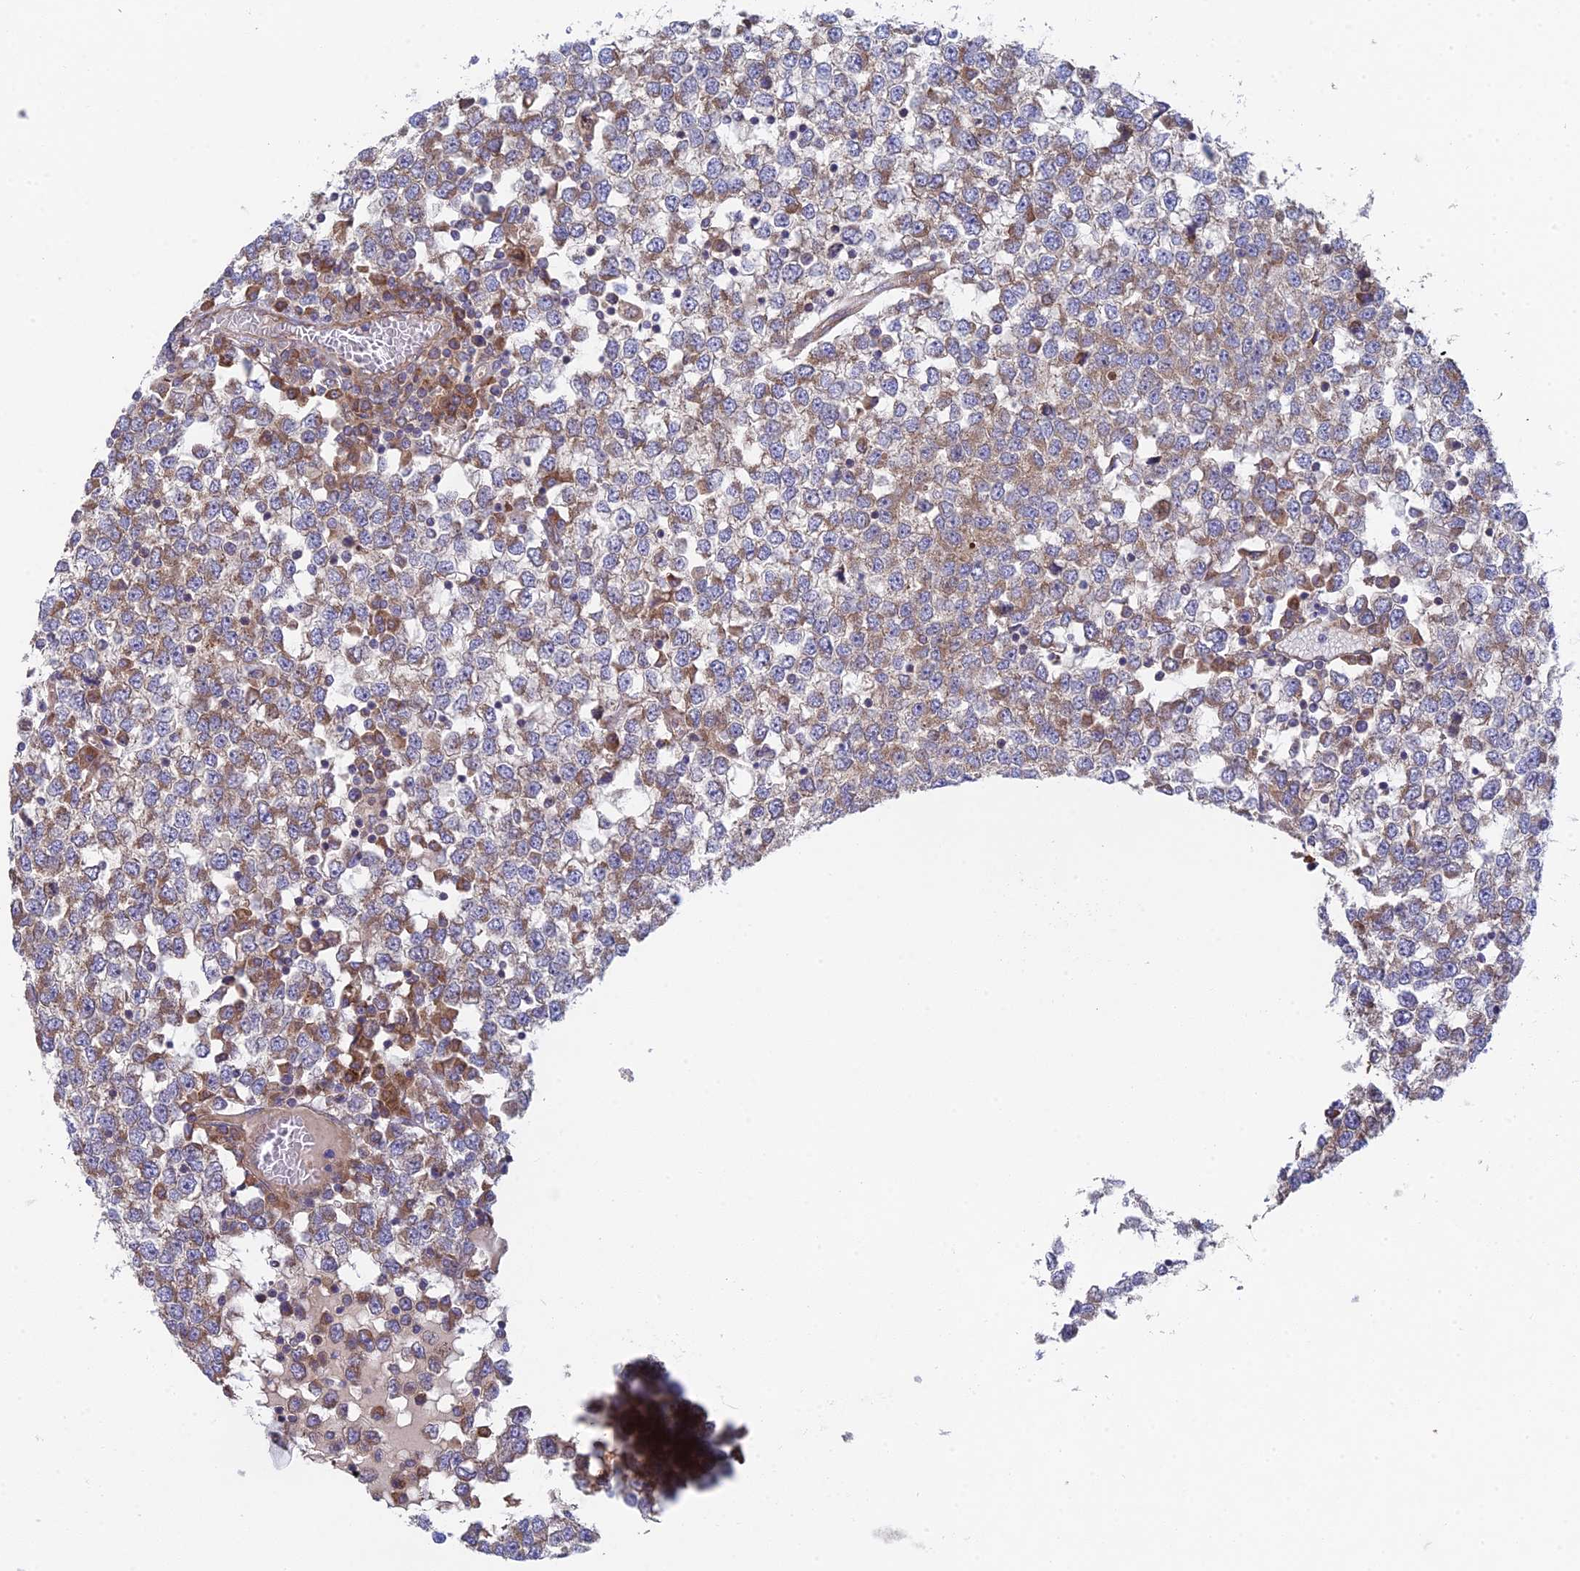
{"staining": {"intensity": "moderate", "quantity": "25%-75%", "location": "cytoplasmic/membranous"}, "tissue": "testis cancer", "cell_type": "Tumor cells", "image_type": "cancer", "snomed": [{"axis": "morphology", "description": "Seminoma, NOS"}, {"axis": "topography", "description": "Testis"}], "caption": "High-power microscopy captured an immunohistochemistry (IHC) image of testis cancer (seminoma), revealing moderate cytoplasmic/membranous expression in about 25%-75% of tumor cells.", "gene": "INCA1", "patient": {"sex": "male", "age": 65}}